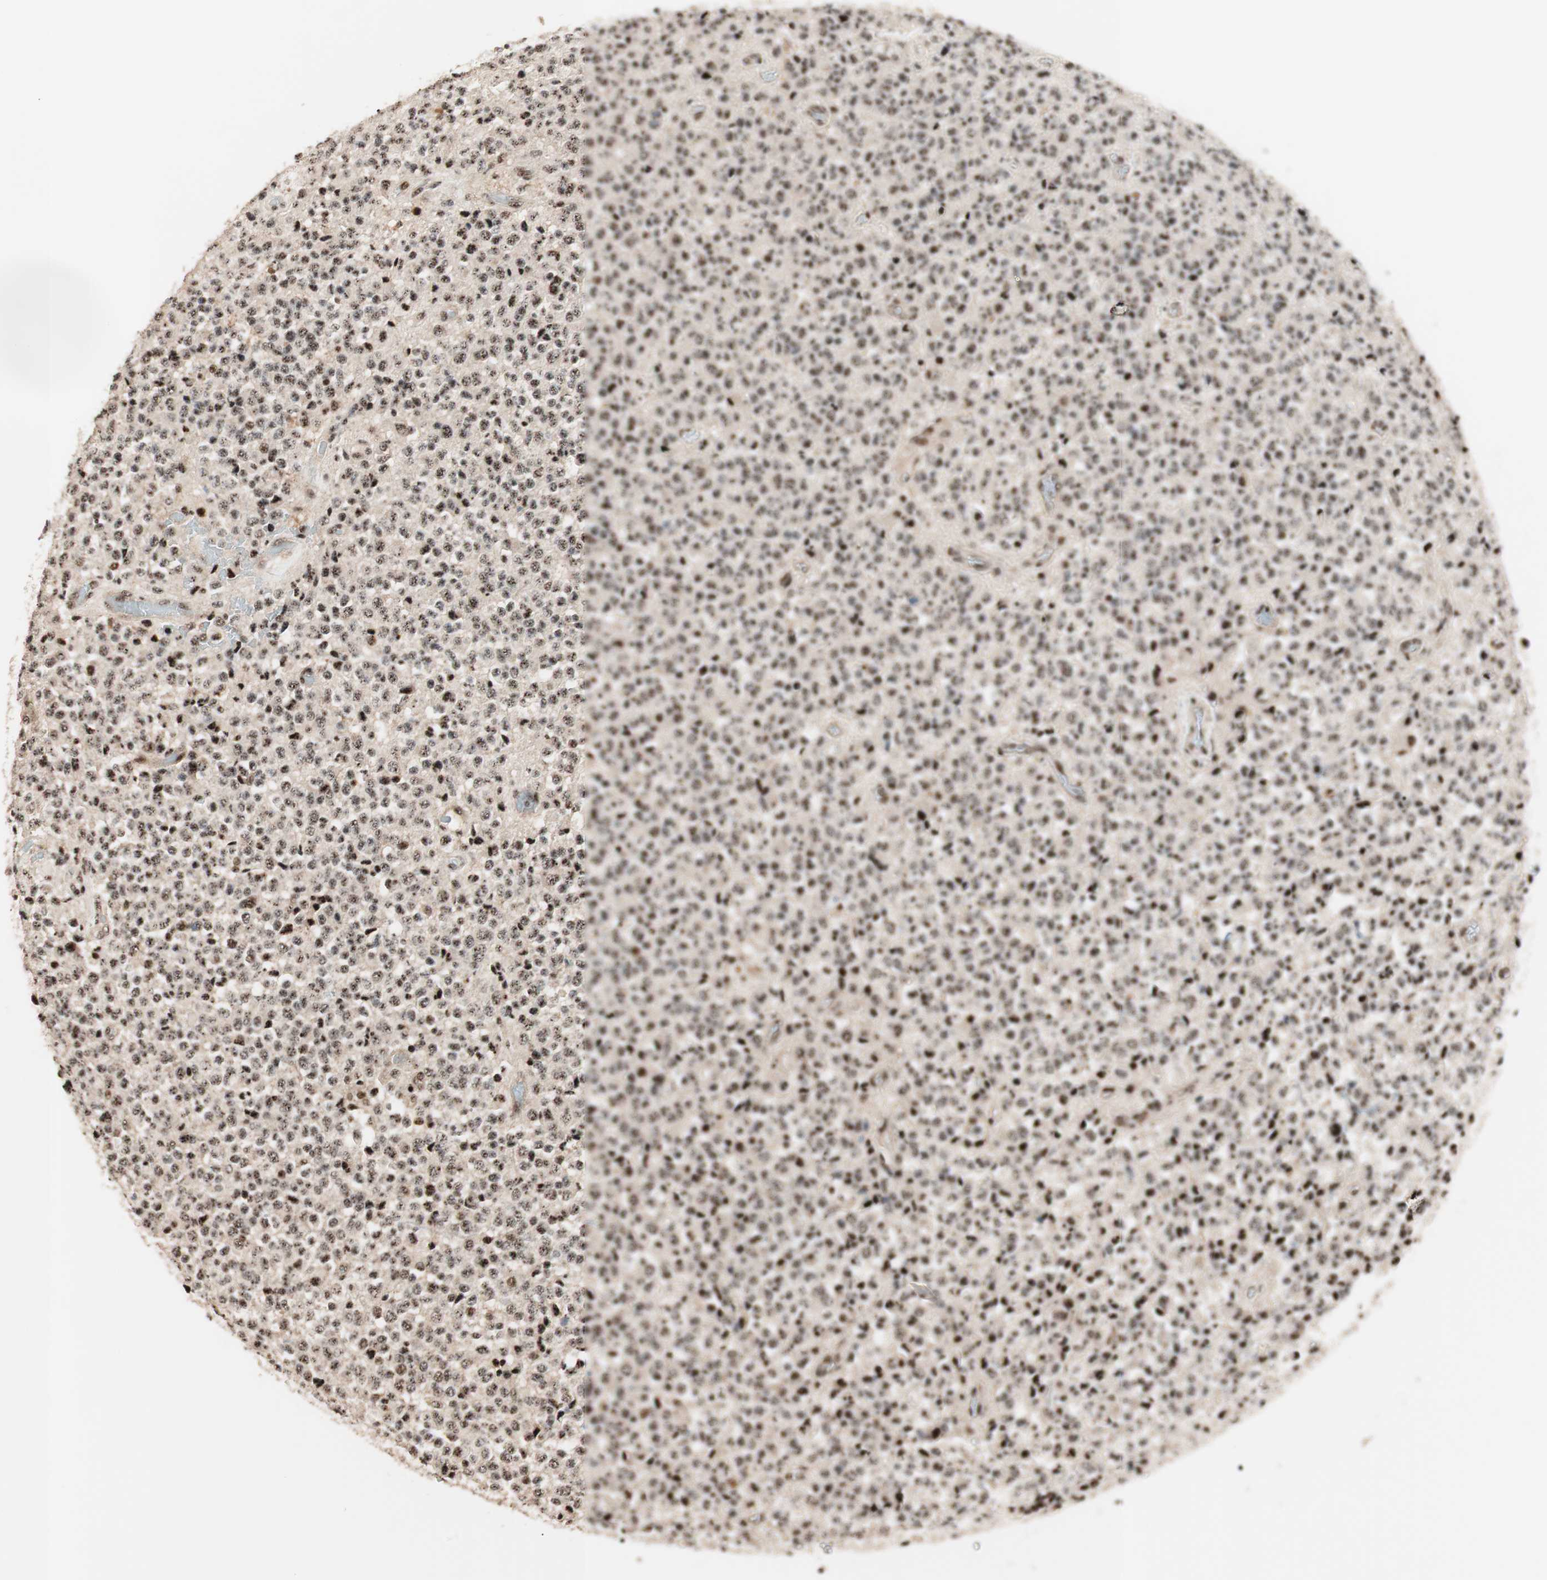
{"staining": {"intensity": "moderate", "quantity": "25%-75%", "location": "nuclear"}, "tissue": "glioma", "cell_type": "Tumor cells", "image_type": "cancer", "snomed": [{"axis": "morphology", "description": "Glioma, malignant, High grade"}, {"axis": "topography", "description": "pancreas cauda"}], "caption": "Immunohistochemistry (IHC) (DAB (3,3'-diaminobenzidine)) staining of human glioma reveals moderate nuclear protein positivity in approximately 25%-75% of tumor cells. (DAB (3,3'-diaminobenzidine) = brown stain, brightfield microscopy at high magnification).", "gene": "NR5A2", "patient": {"sex": "male", "age": 60}}